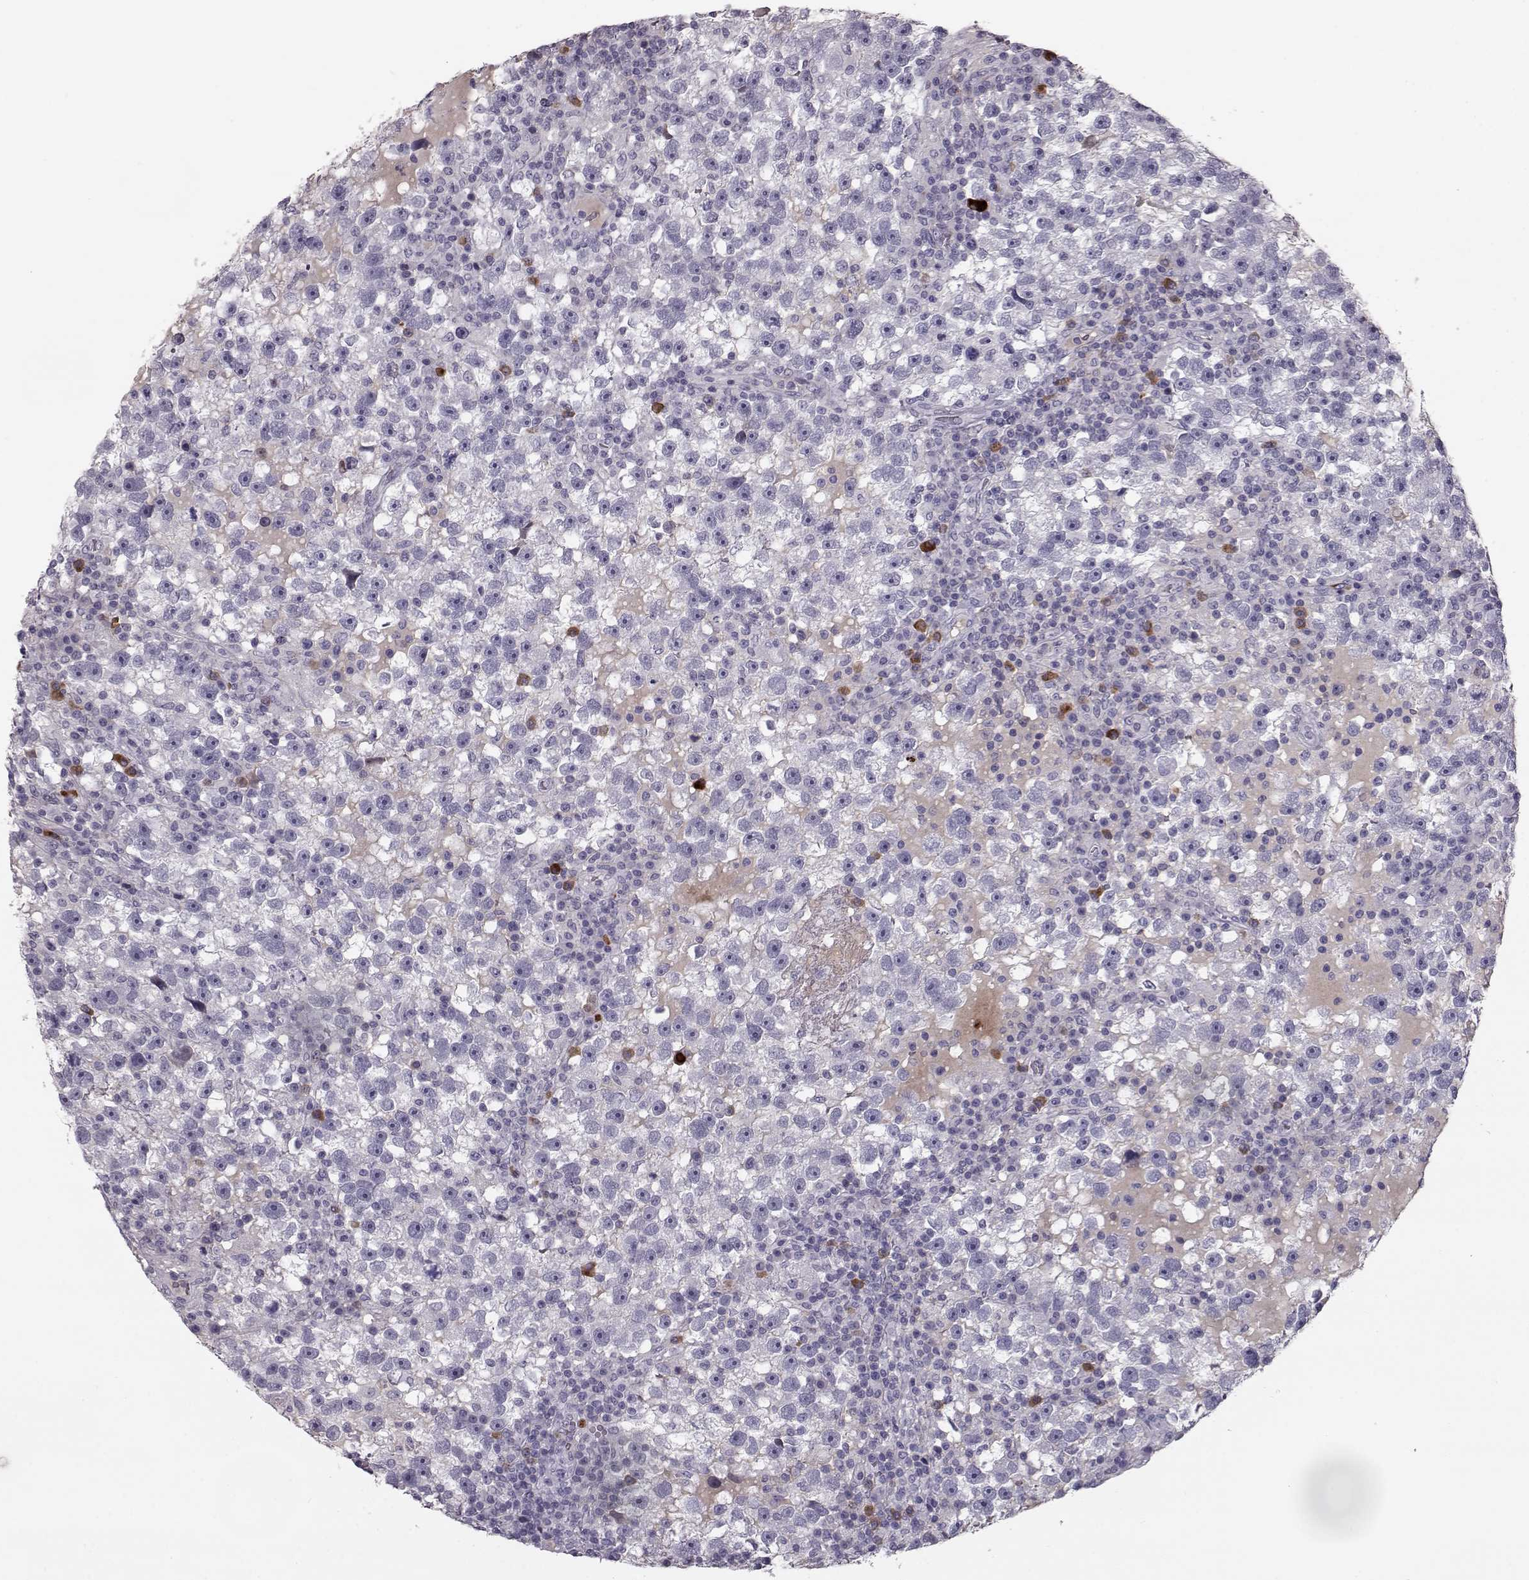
{"staining": {"intensity": "negative", "quantity": "none", "location": "none"}, "tissue": "testis cancer", "cell_type": "Tumor cells", "image_type": "cancer", "snomed": [{"axis": "morphology", "description": "Seminoma, NOS"}, {"axis": "topography", "description": "Testis"}], "caption": "Tumor cells show no significant protein positivity in testis seminoma.", "gene": "CCL19", "patient": {"sex": "male", "age": 47}}